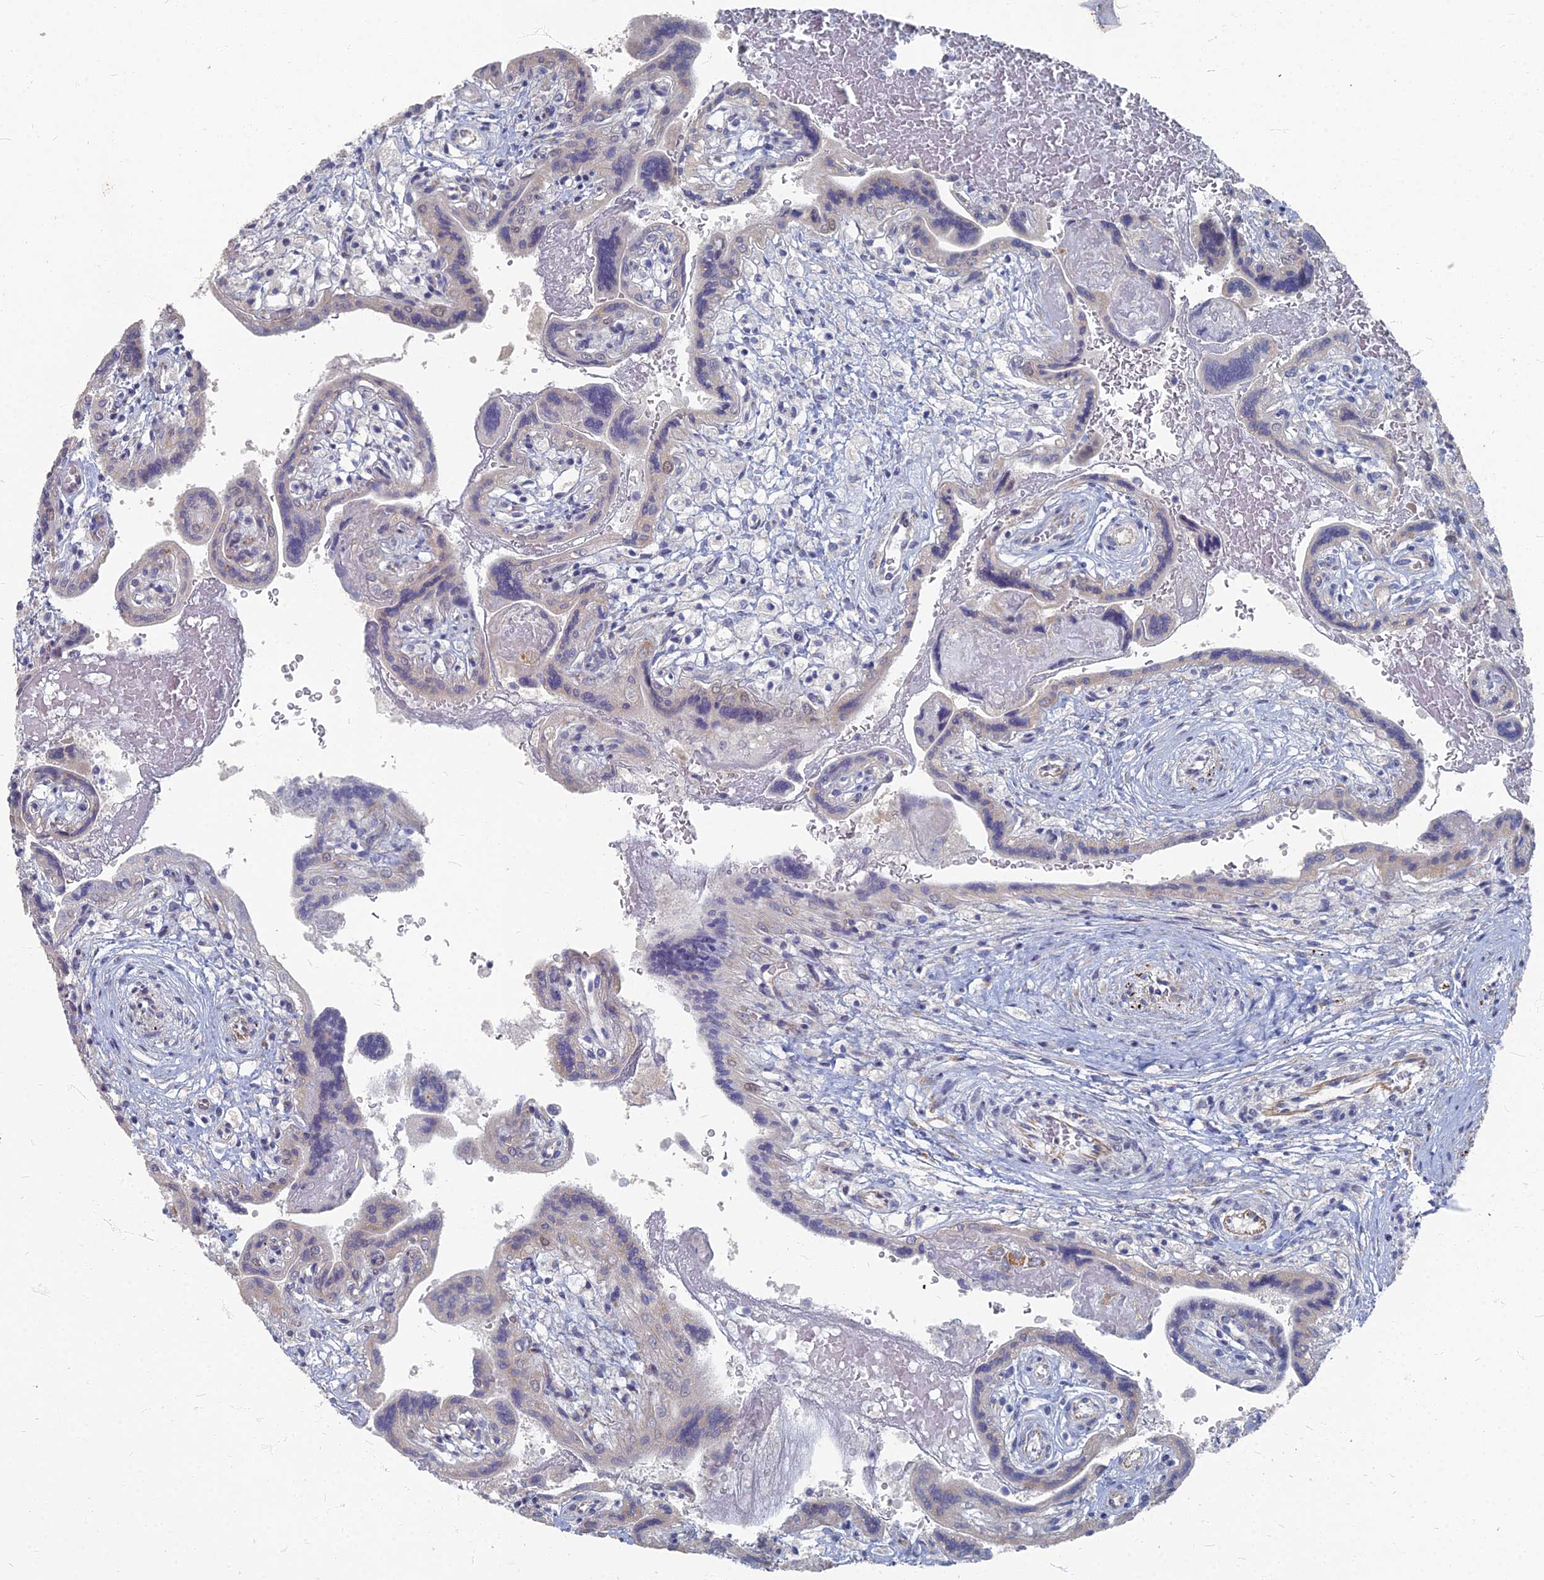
{"staining": {"intensity": "weak", "quantity": "<25%", "location": "cytoplasmic/membranous"}, "tissue": "placenta", "cell_type": "Trophoblastic cells", "image_type": "normal", "snomed": [{"axis": "morphology", "description": "Normal tissue, NOS"}, {"axis": "topography", "description": "Placenta"}], "caption": "Immunohistochemistry histopathology image of normal placenta: placenta stained with DAB demonstrates no significant protein positivity in trophoblastic cells.", "gene": "TMEM128", "patient": {"sex": "female", "age": 37}}